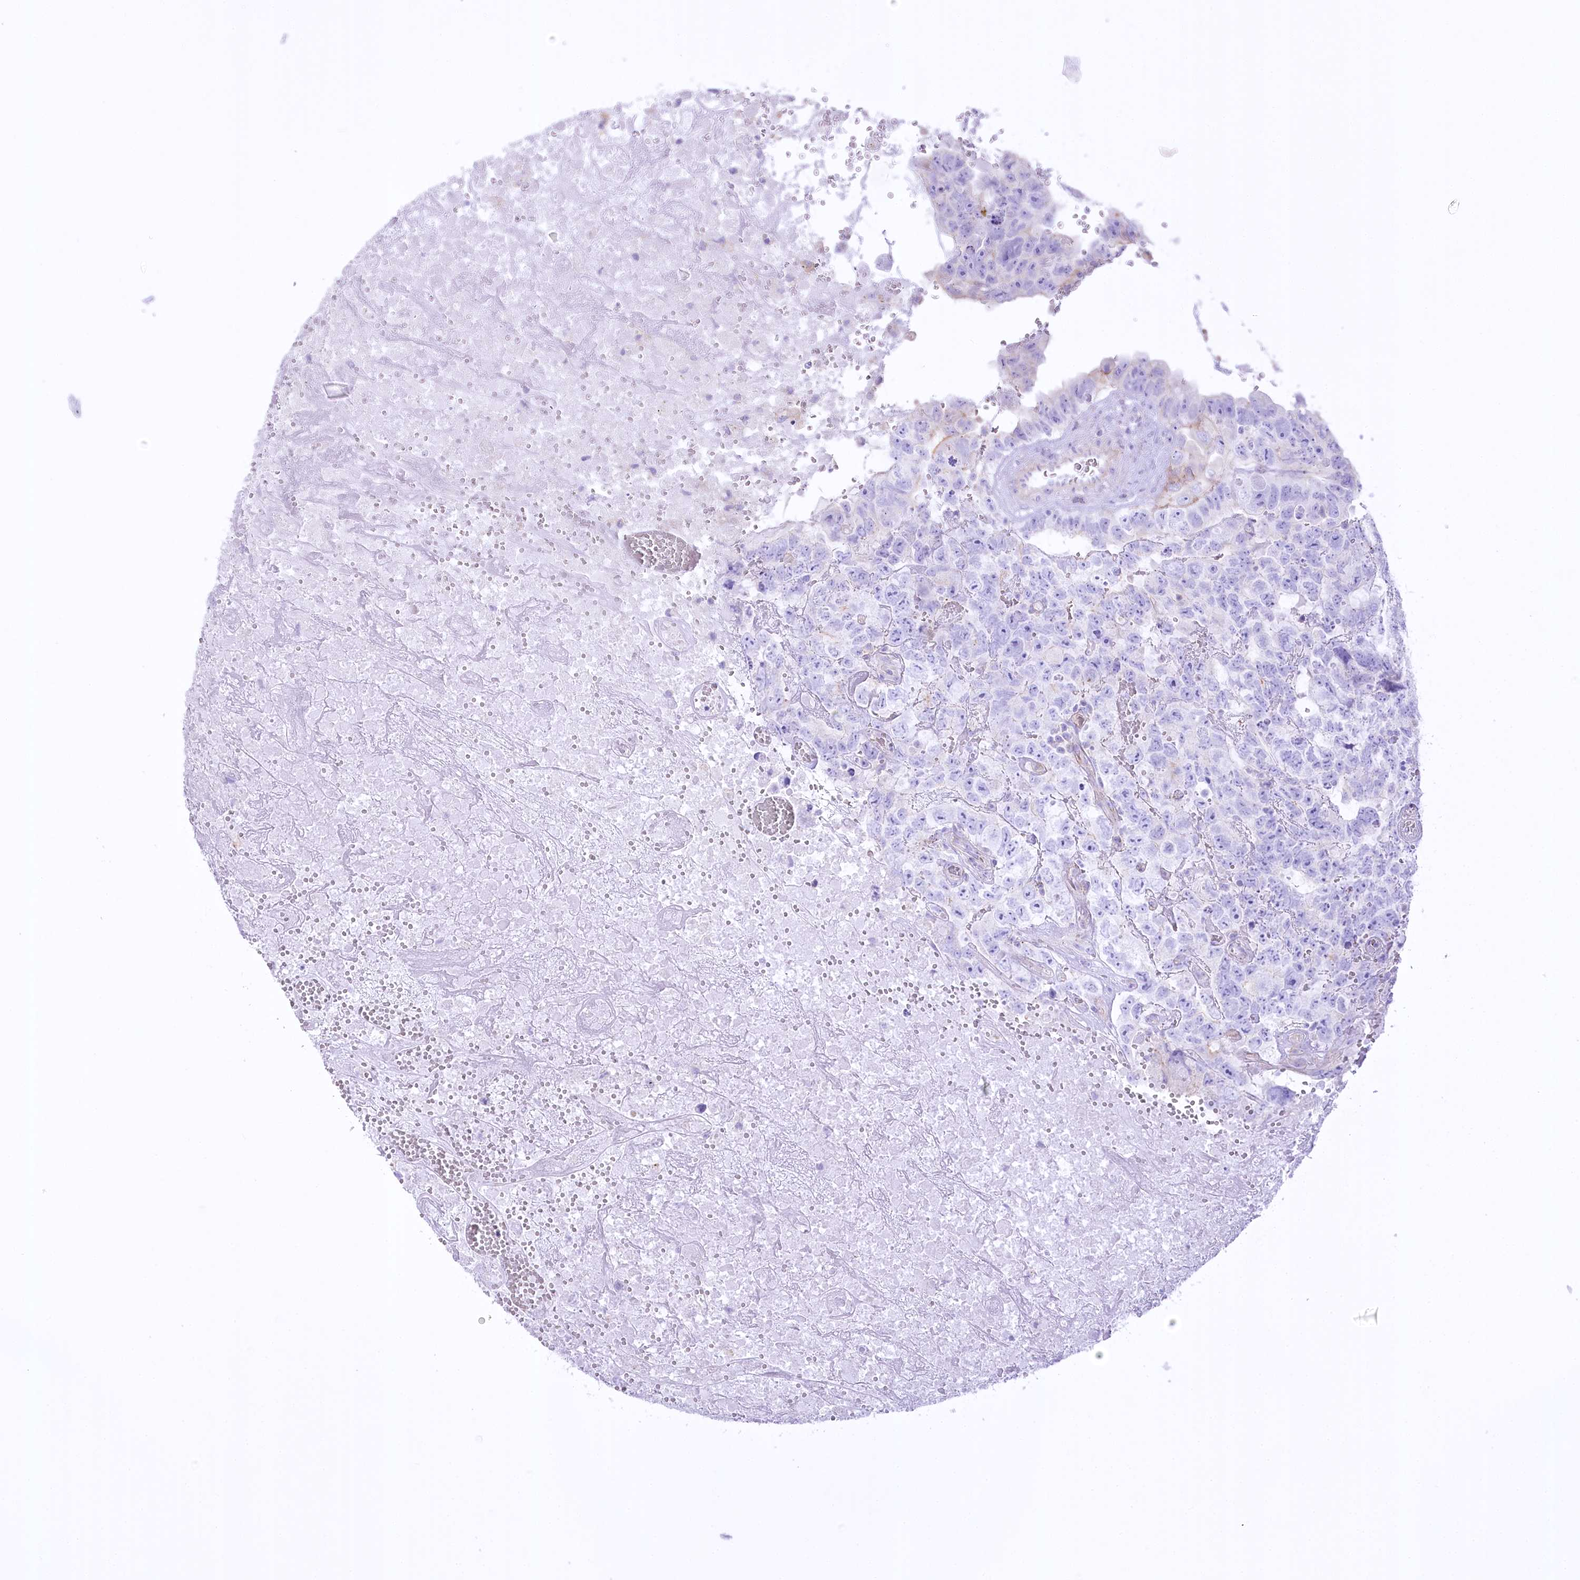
{"staining": {"intensity": "negative", "quantity": "none", "location": "none"}, "tissue": "testis cancer", "cell_type": "Tumor cells", "image_type": "cancer", "snomed": [{"axis": "morphology", "description": "Carcinoma, Embryonal, NOS"}, {"axis": "topography", "description": "Testis"}], "caption": "This micrograph is of testis cancer (embryonal carcinoma) stained with immunohistochemistry (IHC) to label a protein in brown with the nuclei are counter-stained blue. There is no expression in tumor cells.", "gene": "FAM216A", "patient": {"sex": "male", "age": 45}}